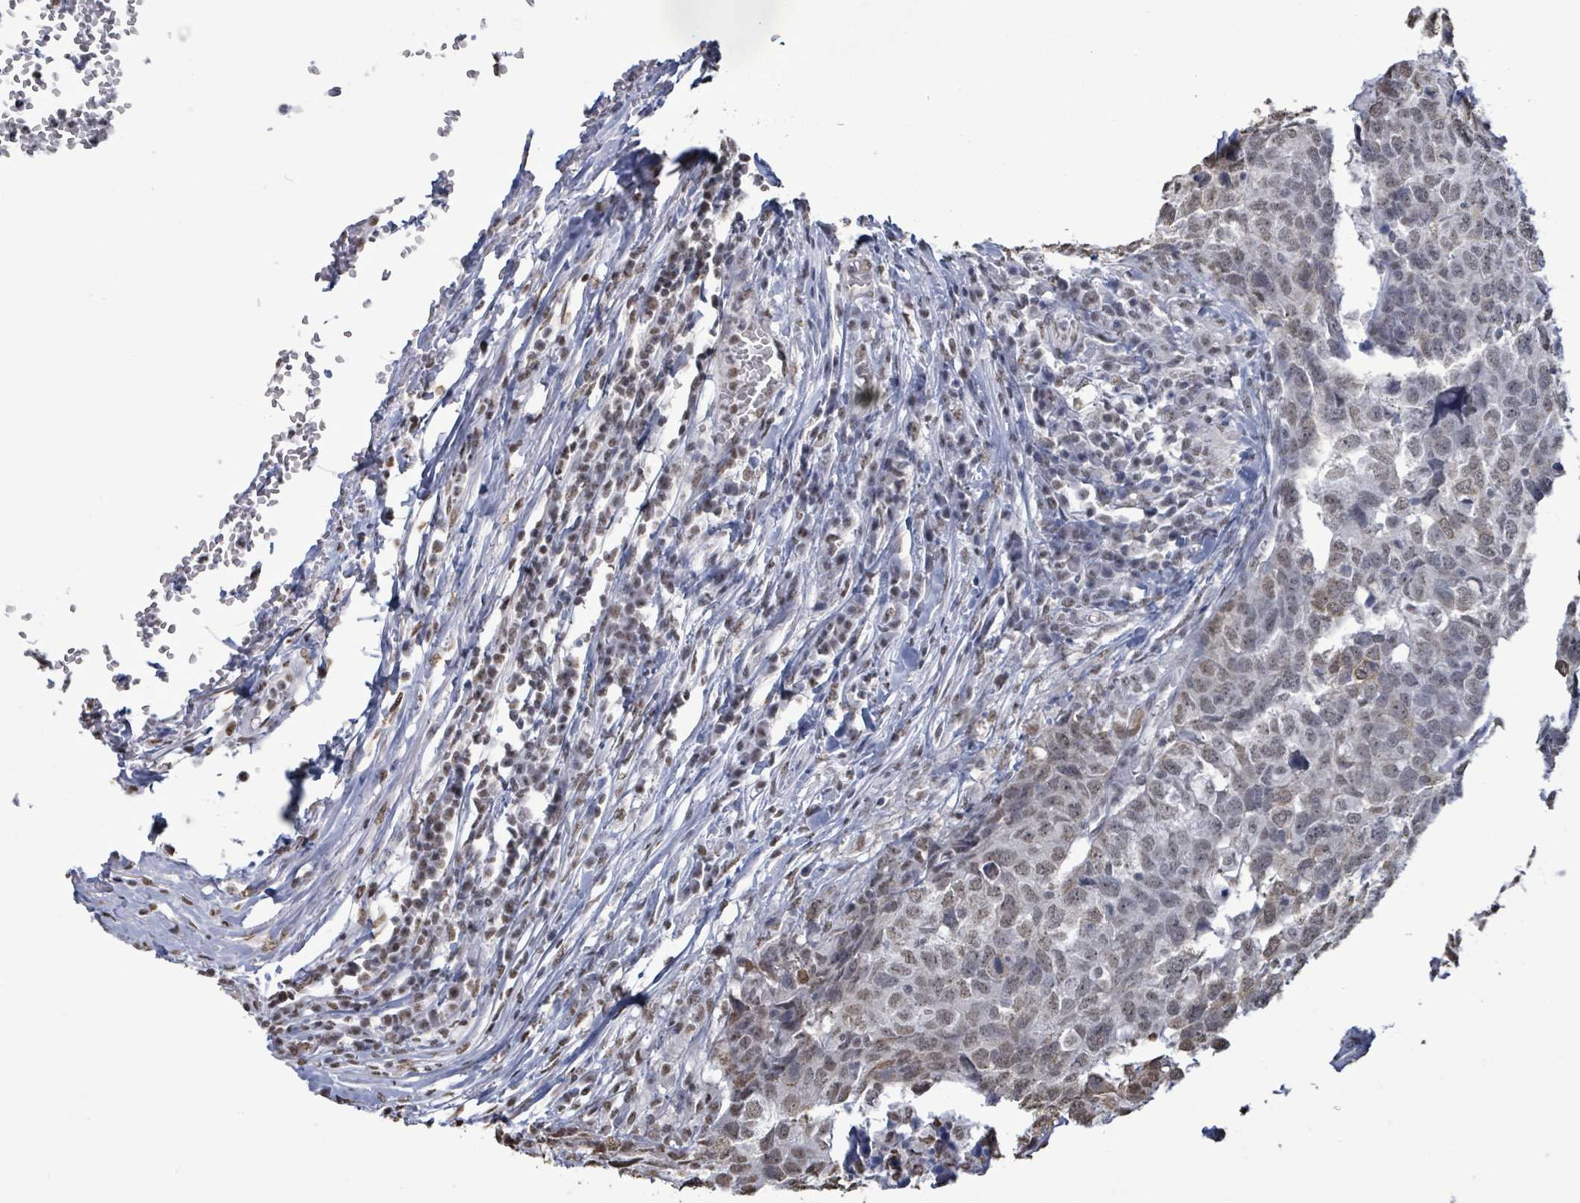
{"staining": {"intensity": "weak", "quantity": ">75%", "location": "nuclear"}, "tissue": "head and neck cancer", "cell_type": "Tumor cells", "image_type": "cancer", "snomed": [{"axis": "morphology", "description": "Normal tissue, NOS"}, {"axis": "morphology", "description": "Squamous cell carcinoma, NOS"}, {"axis": "topography", "description": "Skeletal muscle"}, {"axis": "topography", "description": "Vascular tissue"}, {"axis": "topography", "description": "Peripheral nerve tissue"}, {"axis": "topography", "description": "Head-Neck"}], "caption": "IHC image of head and neck cancer (squamous cell carcinoma) stained for a protein (brown), which displays low levels of weak nuclear expression in approximately >75% of tumor cells.", "gene": "SAMD14", "patient": {"sex": "male", "age": 66}}